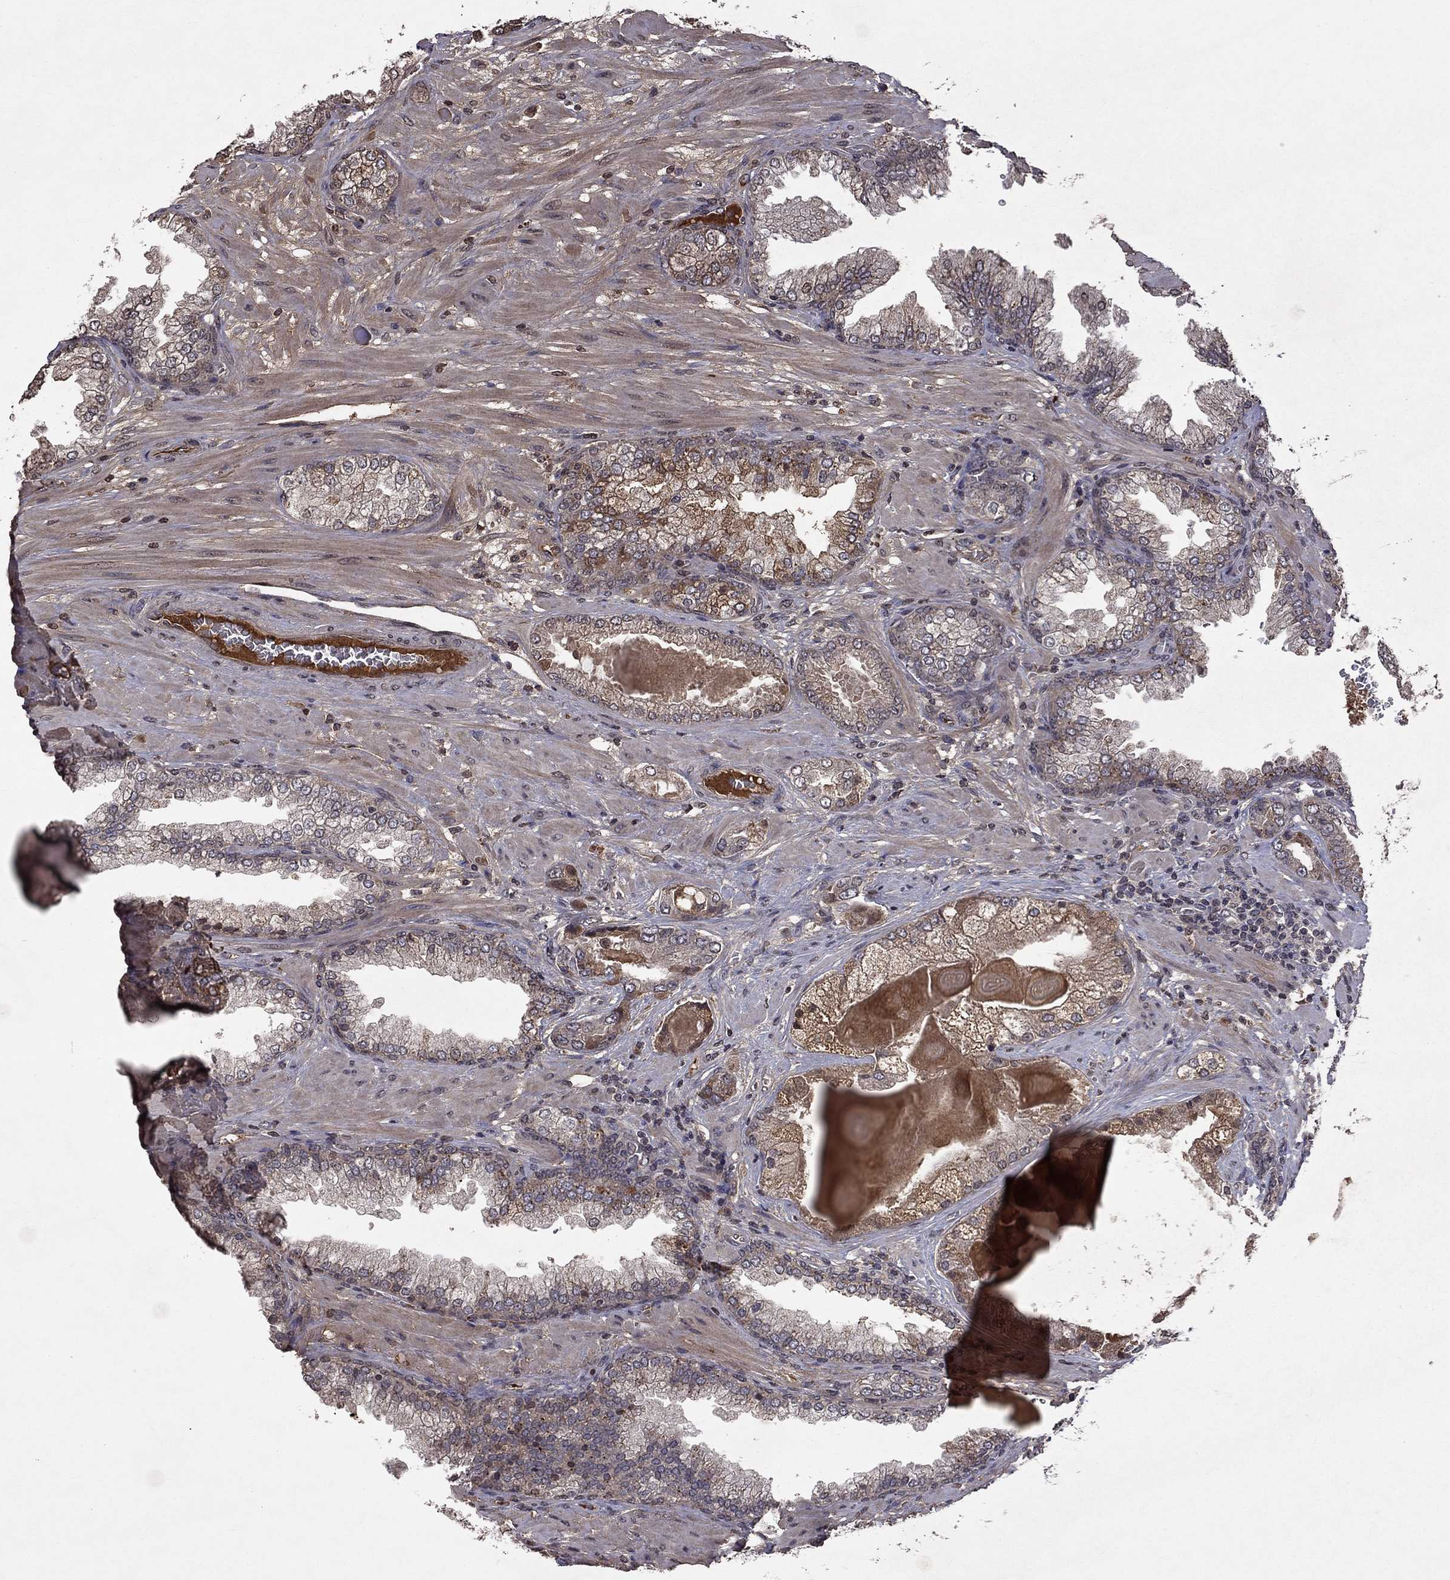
{"staining": {"intensity": "moderate", "quantity": "<25%", "location": "cytoplasmic/membranous"}, "tissue": "prostate cancer", "cell_type": "Tumor cells", "image_type": "cancer", "snomed": [{"axis": "morphology", "description": "Adenocarcinoma, Low grade"}, {"axis": "topography", "description": "Prostate"}], "caption": "Prostate low-grade adenocarcinoma stained with a protein marker reveals moderate staining in tumor cells.", "gene": "NLGN1", "patient": {"sex": "male", "age": 57}}